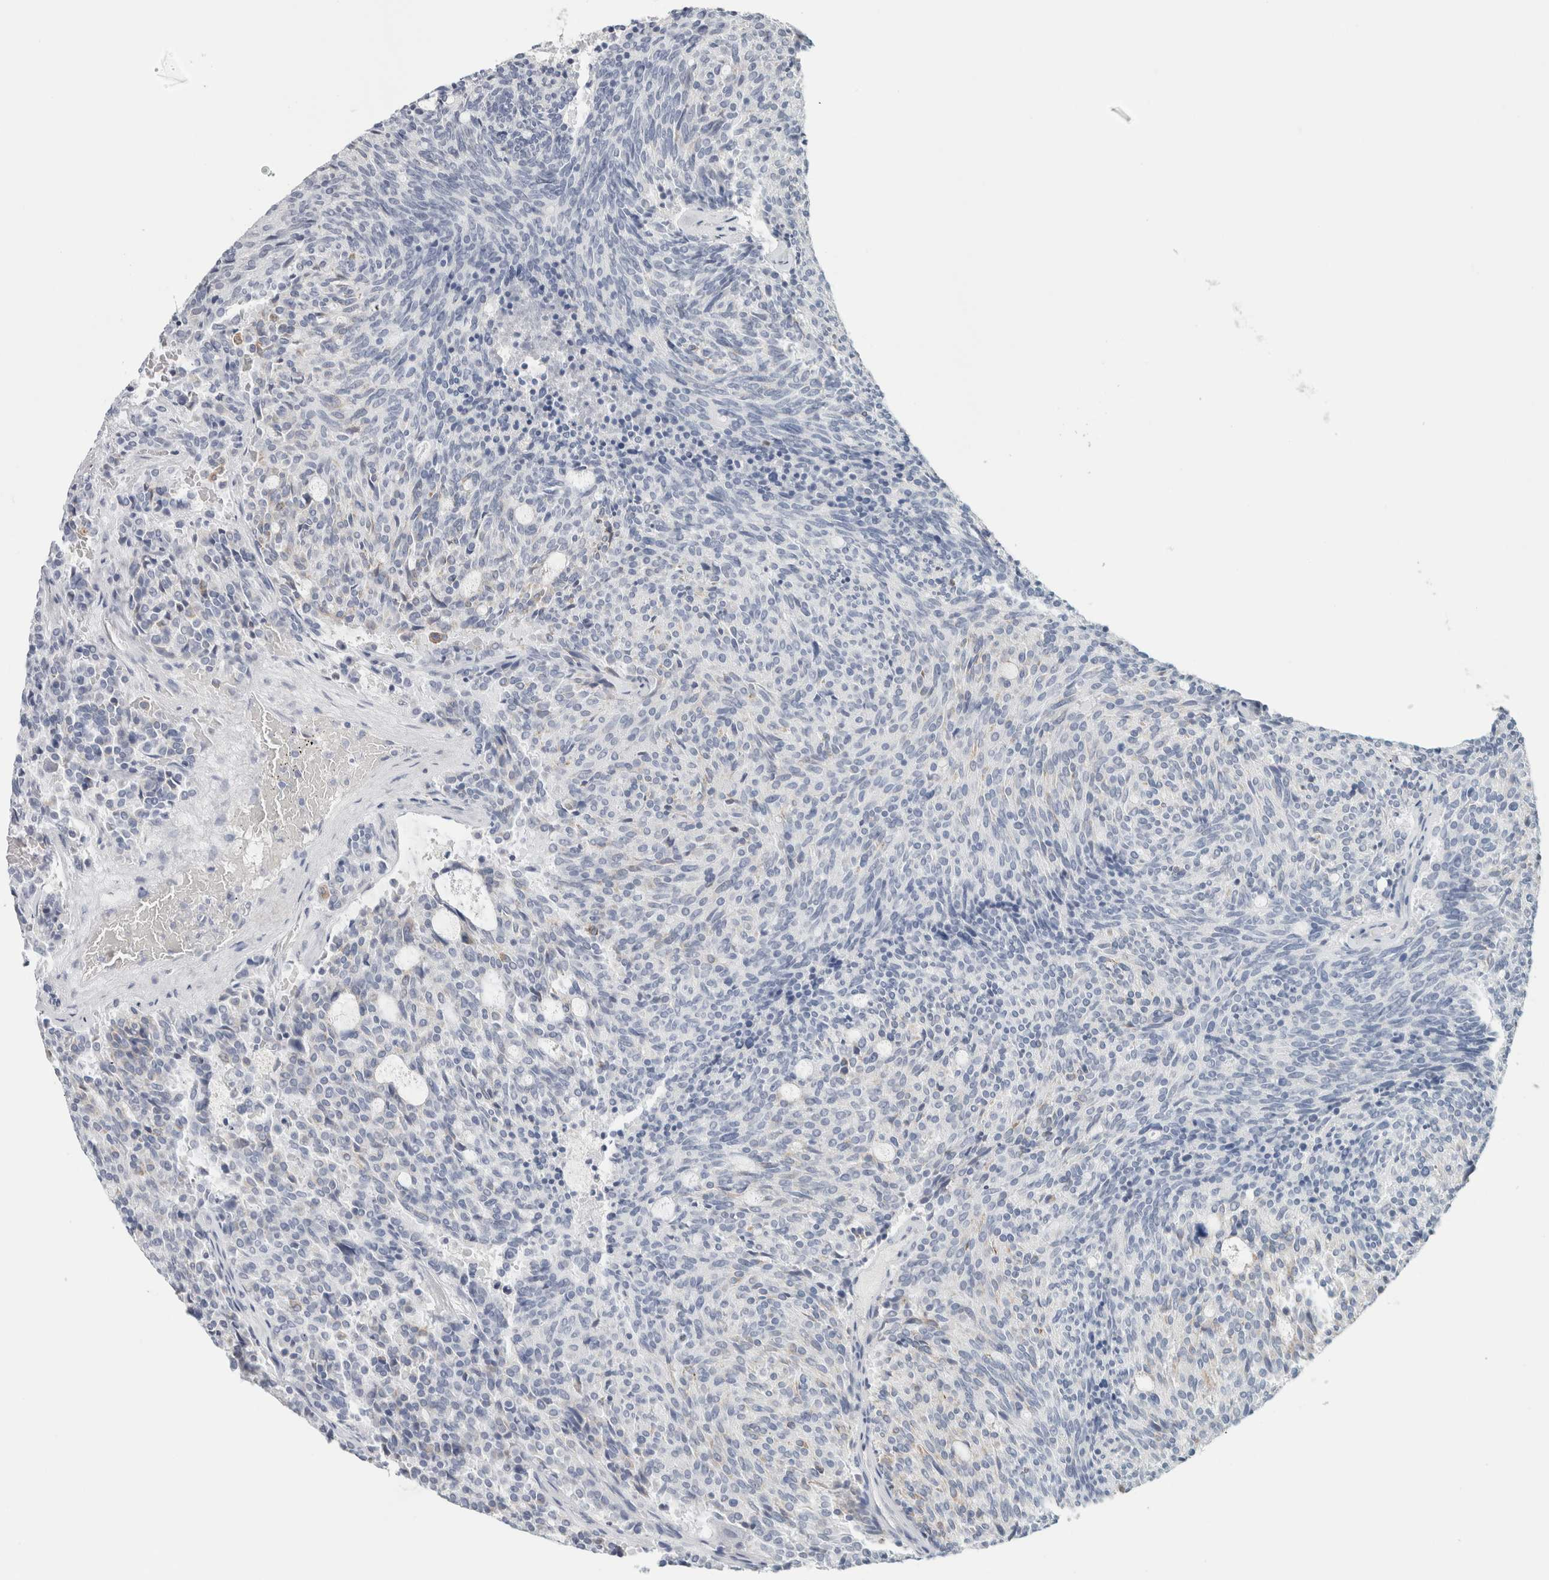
{"staining": {"intensity": "negative", "quantity": "none", "location": "none"}, "tissue": "carcinoid", "cell_type": "Tumor cells", "image_type": "cancer", "snomed": [{"axis": "morphology", "description": "Carcinoid, malignant, NOS"}, {"axis": "topography", "description": "Pancreas"}], "caption": "This is a photomicrograph of immunohistochemistry staining of carcinoid, which shows no positivity in tumor cells.", "gene": "IL6", "patient": {"sex": "female", "age": 54}}